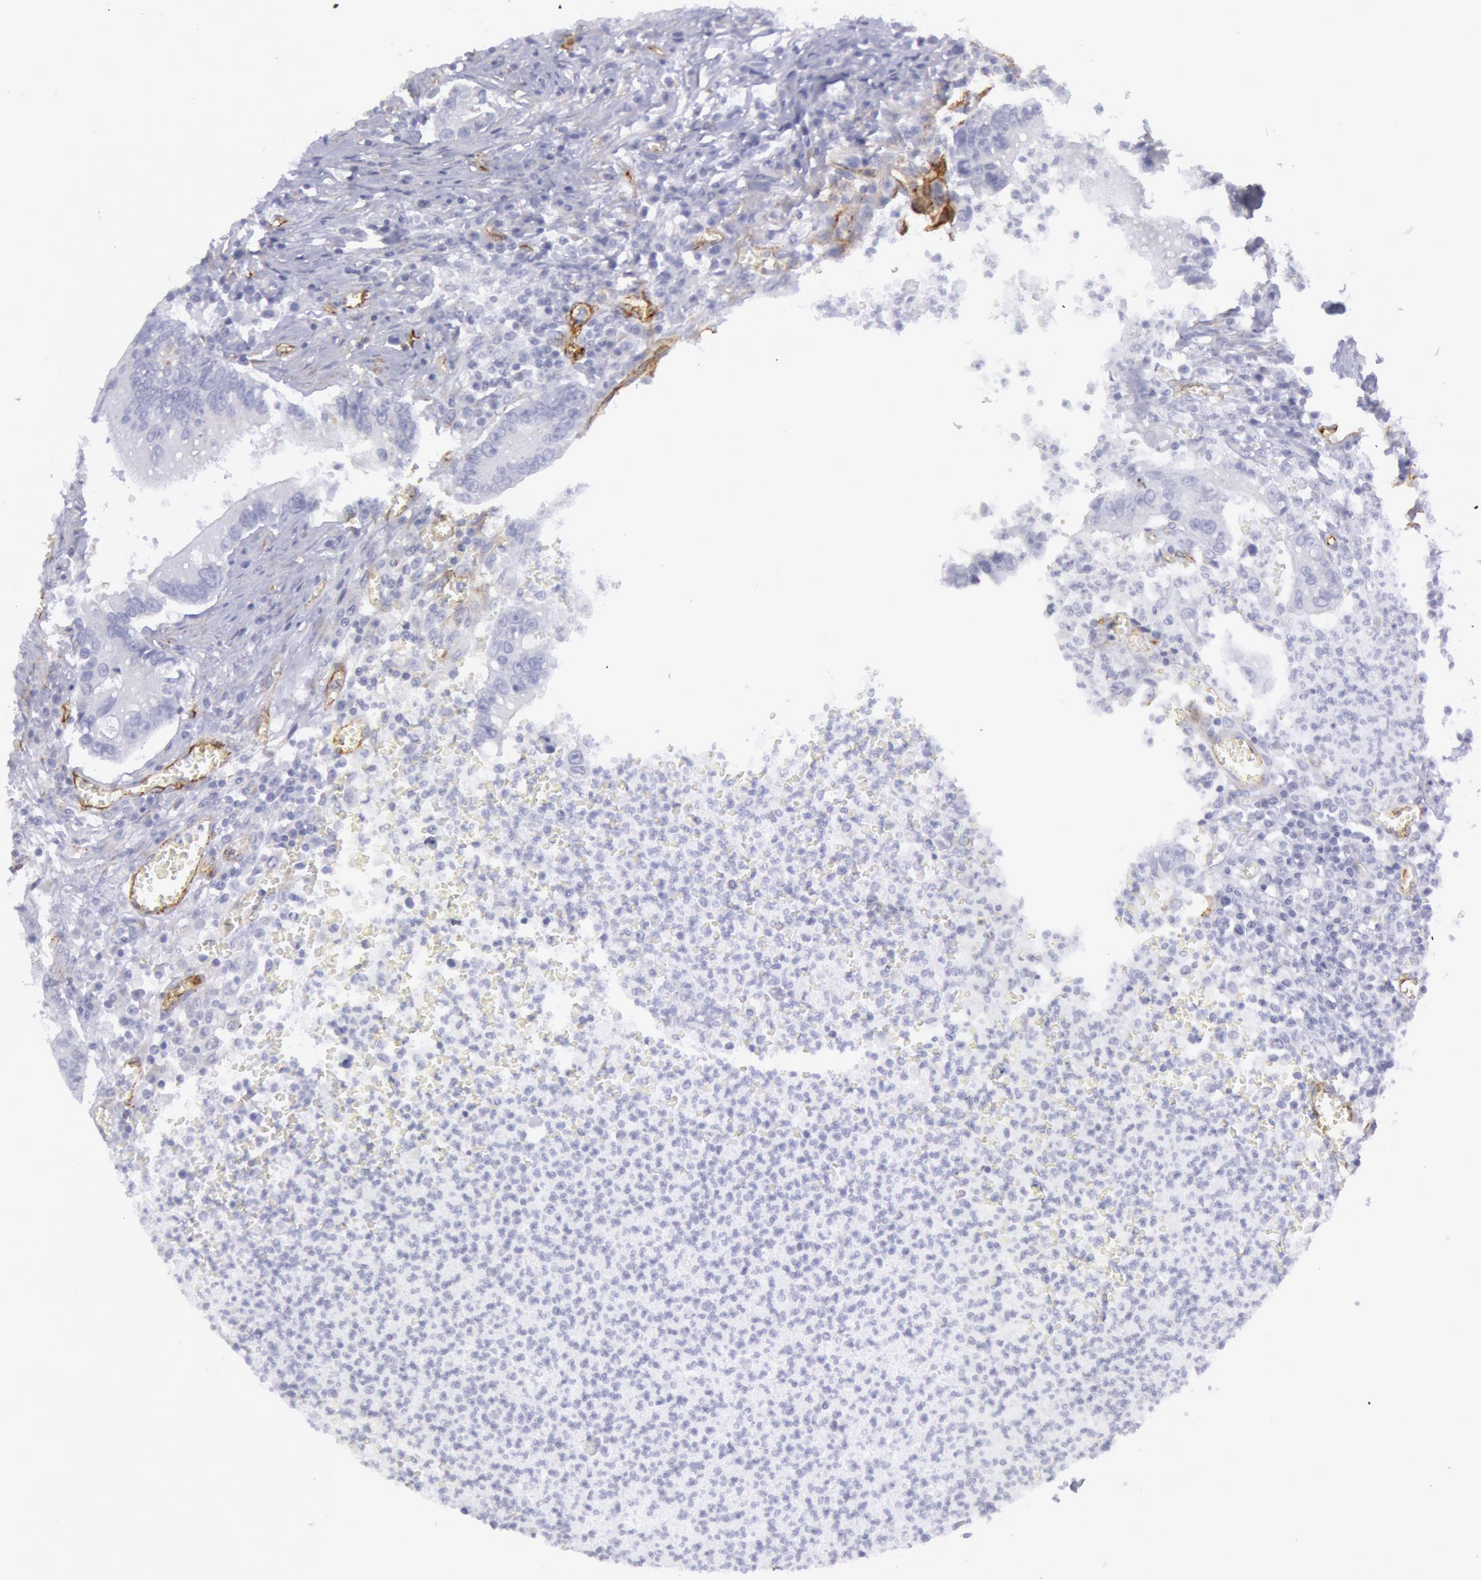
{"staining": {"intensity": "negative", "quantity": "none", "location": "none"}, "tissue": "colorectal cancer", "cell_type": "Tumor cells", "image_type": "cancer", "snomed": [{"axis": "morphology", "description": "Adenocarcinoma, NOS"}, {"axis": "topography", "description": "Rectum"}], "caption": "Image shows no significant protein positivity in tumor cells of colorectal cancer.", "gene": "CDH13", "patient": {"sex": "female", "age": 81}}